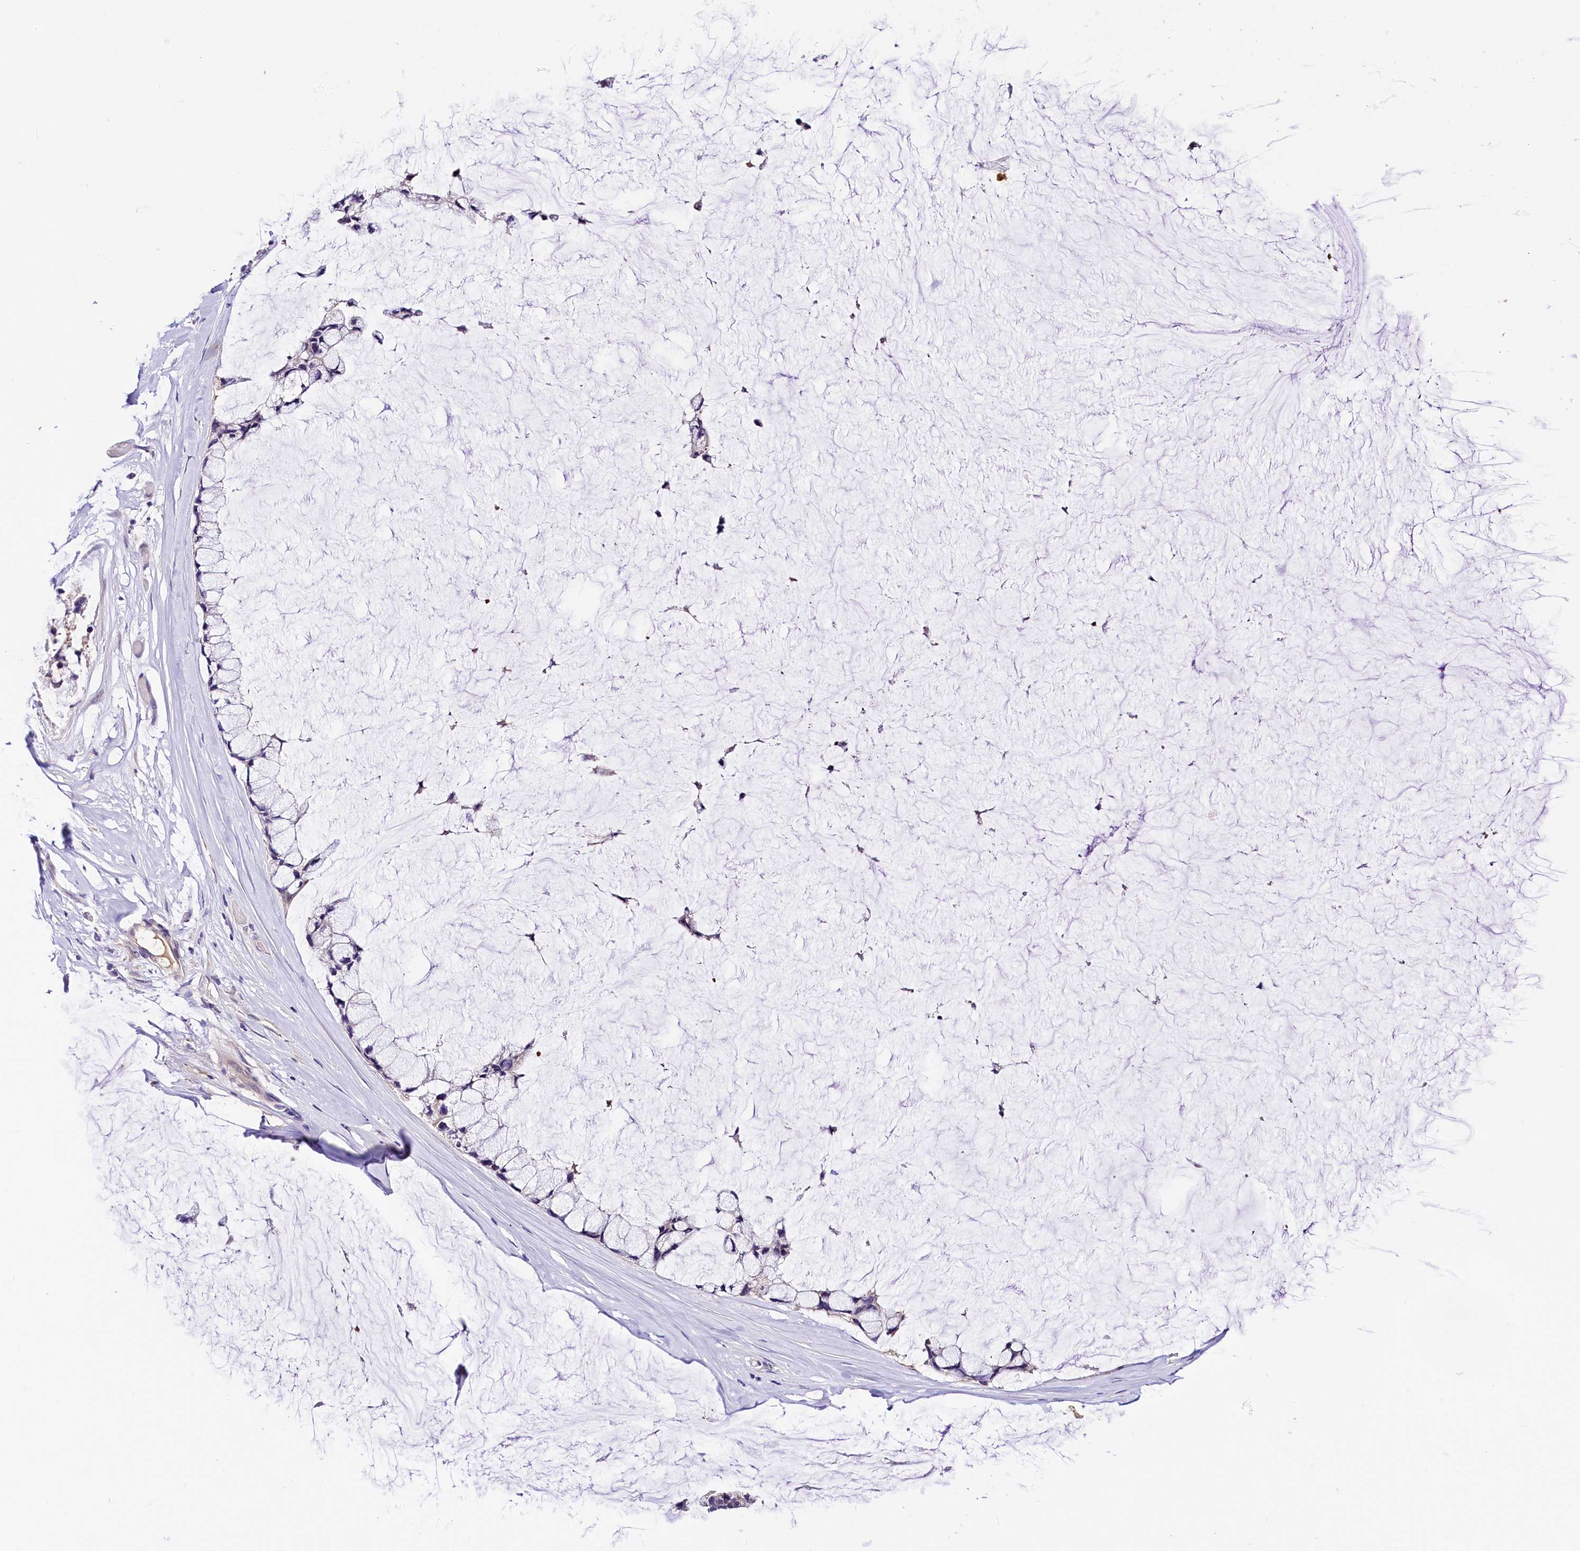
{"staining": {"intensity": "negative", "quantity": "none", "location": "none"}, "tissue": "ovarian cancer", "cell_type": "Tumor cells", "image_type": "cancer", "snomed": [{"axis": "morphology", "description": "Cystadenocarcinoma, mucinous, NOS"}, {"axis": "topography", "description": "Ovary"}], "caption": "Immunohistochemical staining of human ovarian mucinous cystadenocarcinoma exhibits no significant positivity in tumor cells. (DAB immunohistochemistry (IHC), high magnification).", "gene": "ARMC6", "patient": {"sex": "female", "age": 39}}